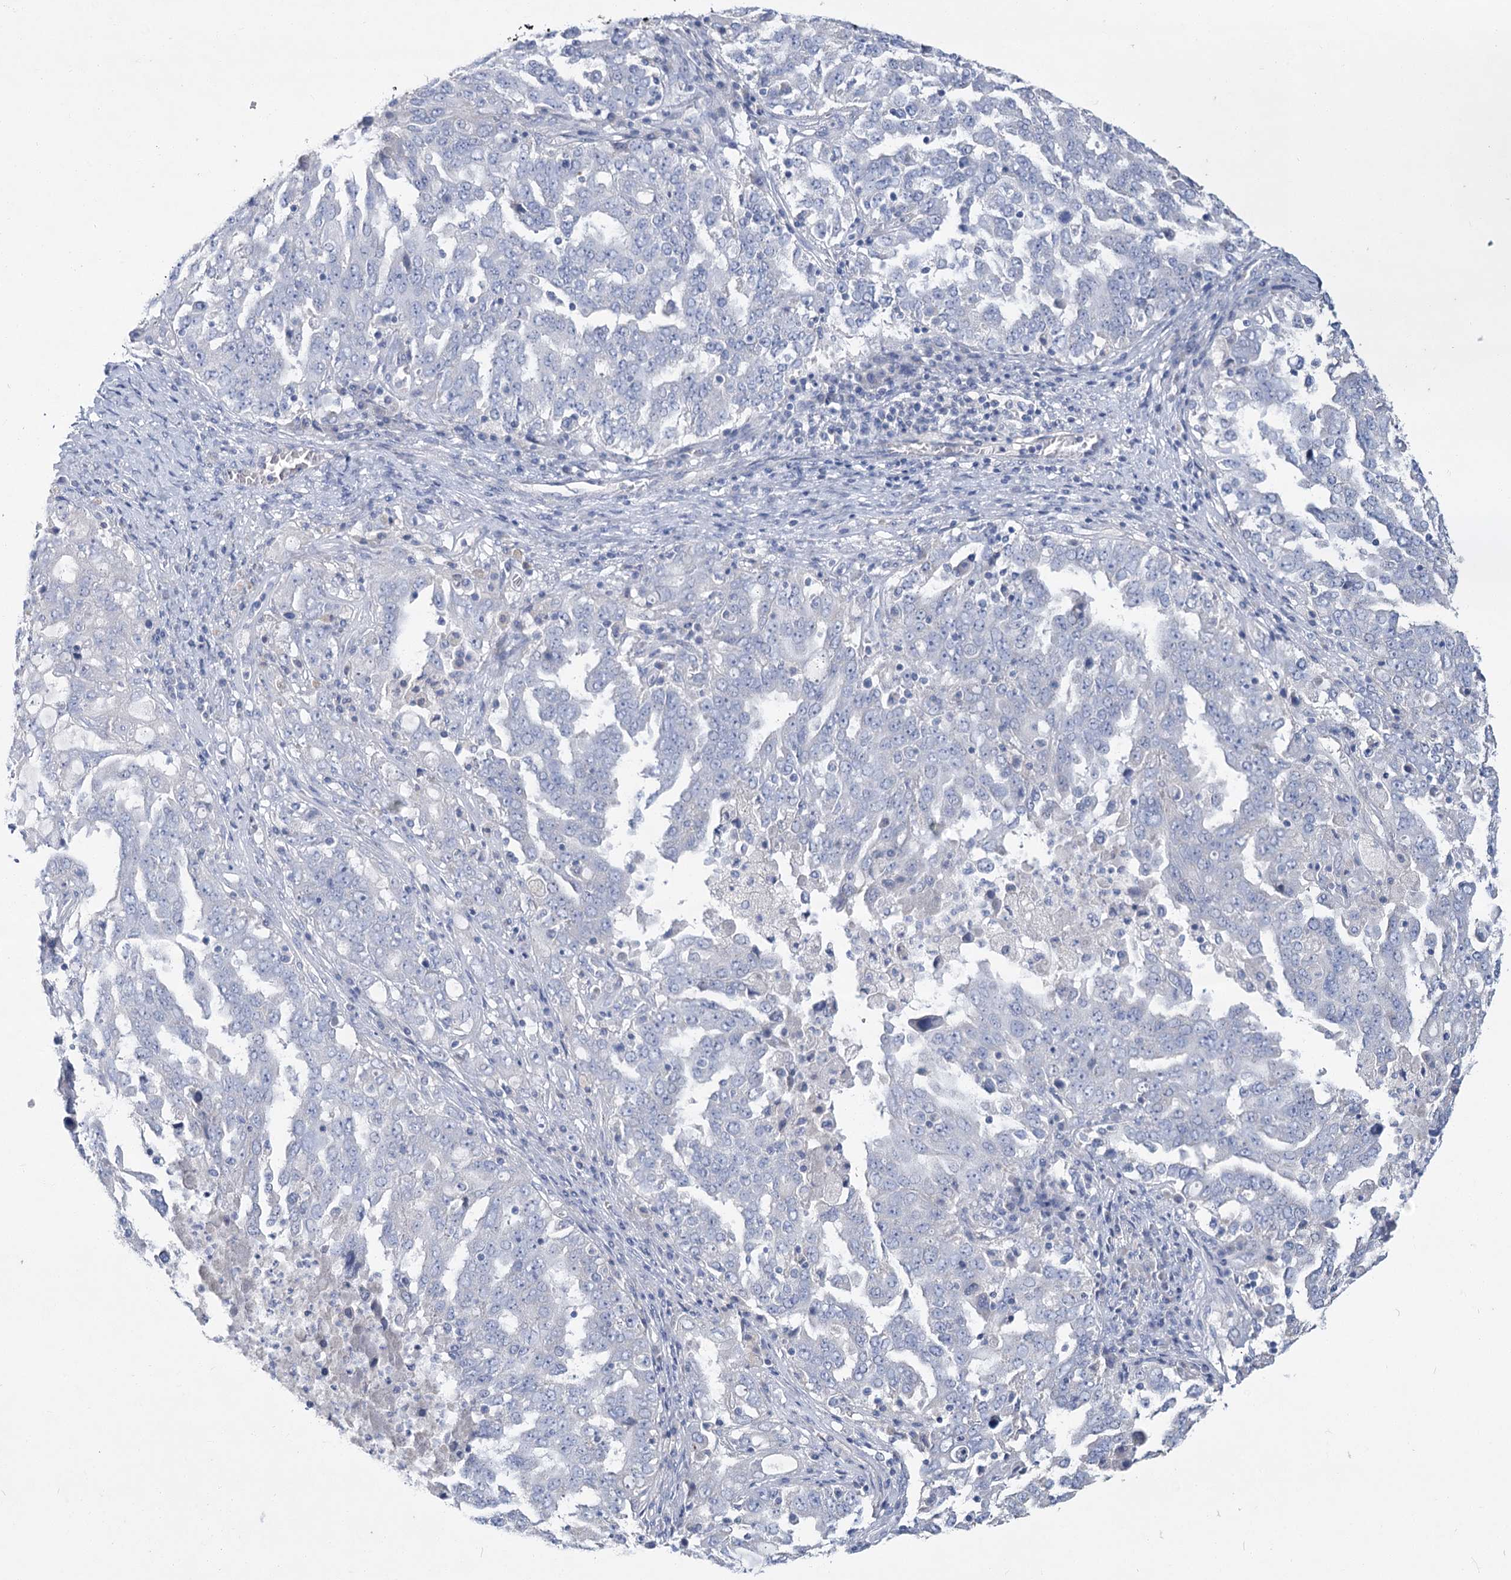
{"staining": {"intensity": "negative", "quantity": "none", "location": "none"}, "tissue": "ovarian cancer", "cell_type": "Tumor cells", "image_type": "cancer", "snomed": [{"axis": "morphology", "description": "Carcinoma, endometroid"}, {"axis": "topography", "description": "Ovary"}], "caption": "The image reveals no significant positivity in tumor cells of ovarian endometroid carcinoma. (Brightfield microscopy of DAB (3,3'-diaminobenzidine) immunohistochemistry (IHC) at high magnification).", "gene": "SLC9A3", "patient": {"sex": "female", "age": 62}}